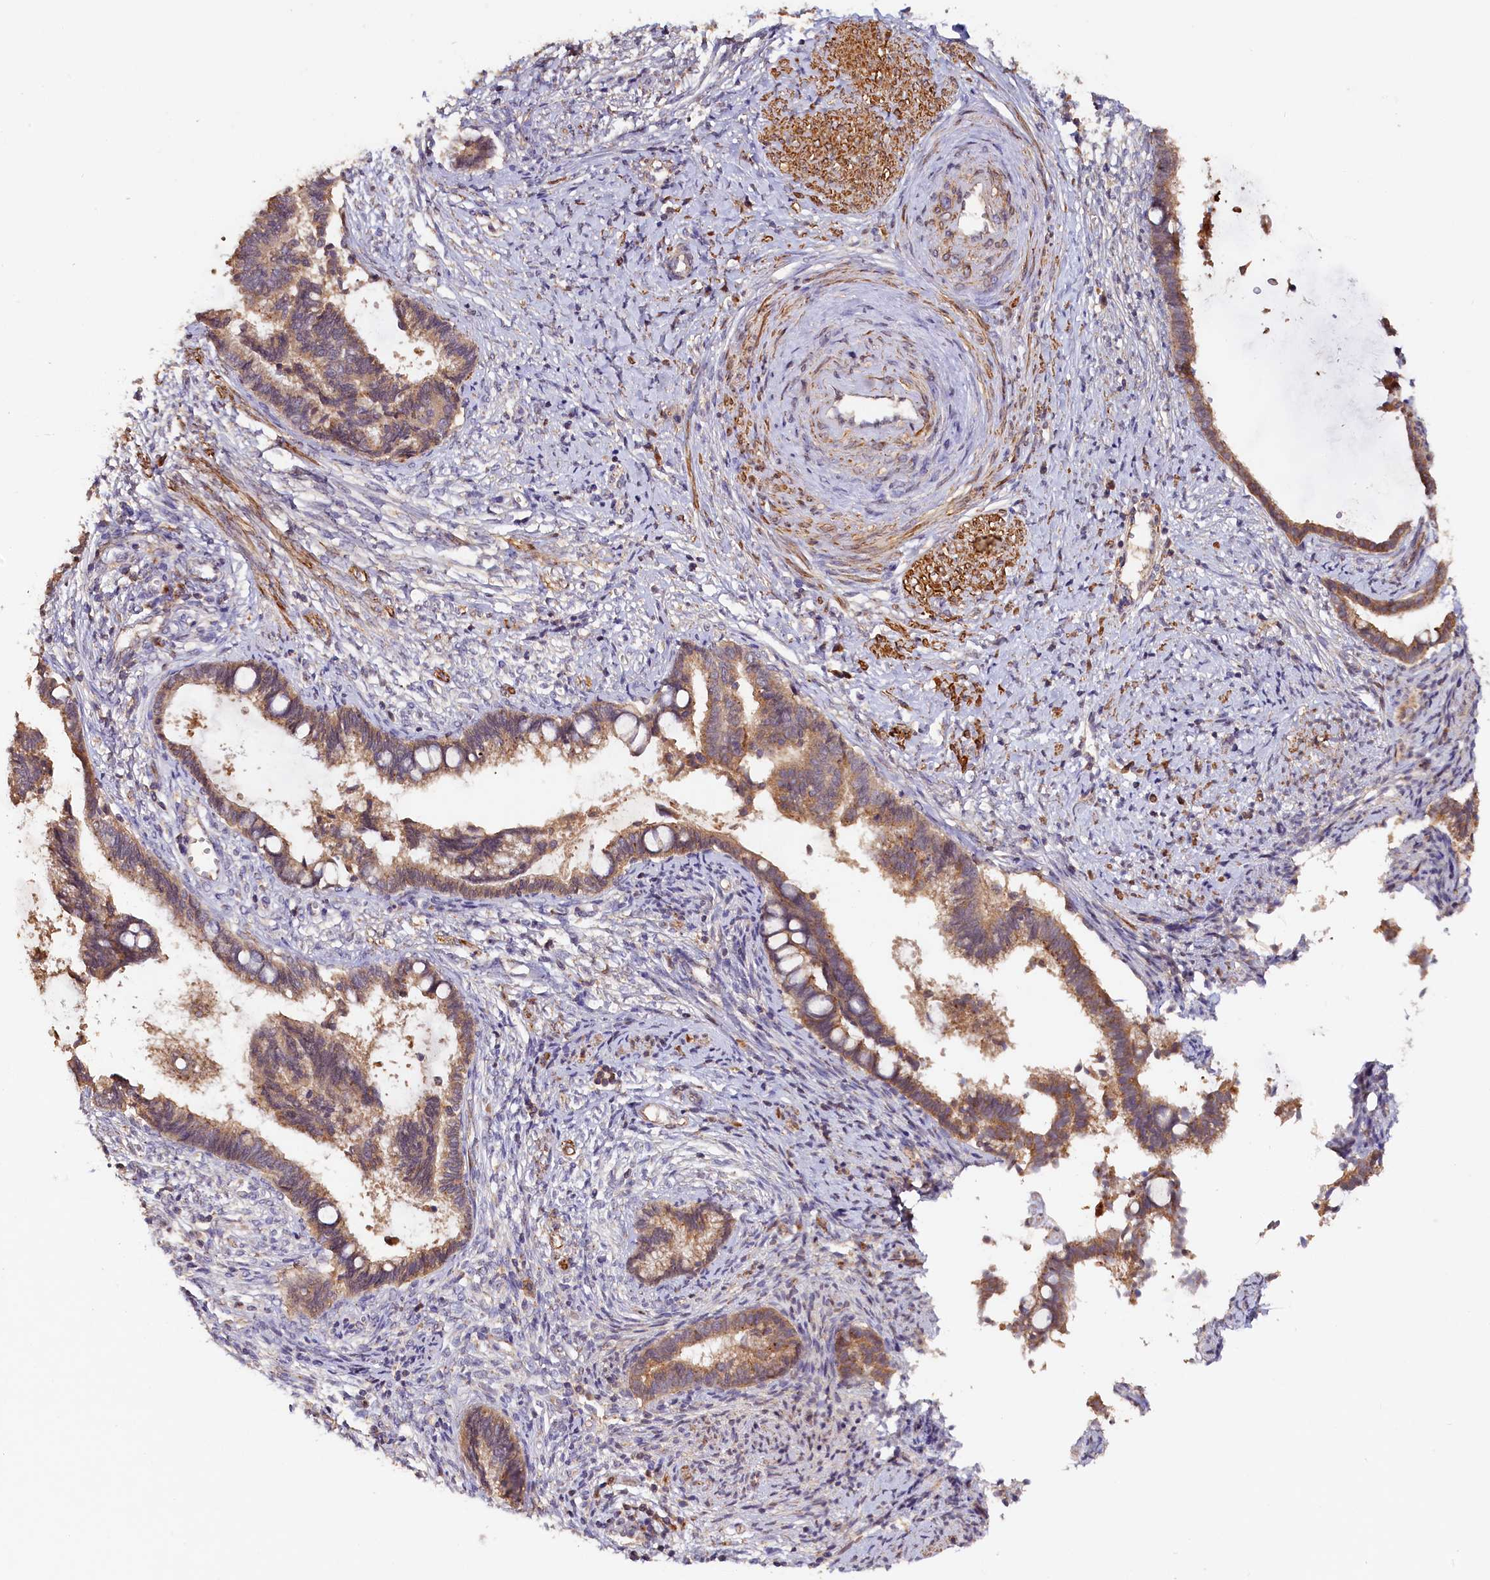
{"staining": {"intensity": "moderate", "quantity": ">75%", "location": "cytoplasmic/membranous"}, "tissue": "cervical cancer", "cell_type": "Tumor cells", "image_type": "cancer", "snomed": [{"axis": "morphology", "description": "Adenocarcinoma, NOS"}, {"axis": "topography", "description": "Cervix"}], "caption": "Protein staining of cervical cancer tissue shows moderate cytoplasmic/membranous staining in about >75% of tumor cells. Nuclei are stained in blue.", "gene": "TANGO6", "patient": {"sex": "female", "age": 44}}